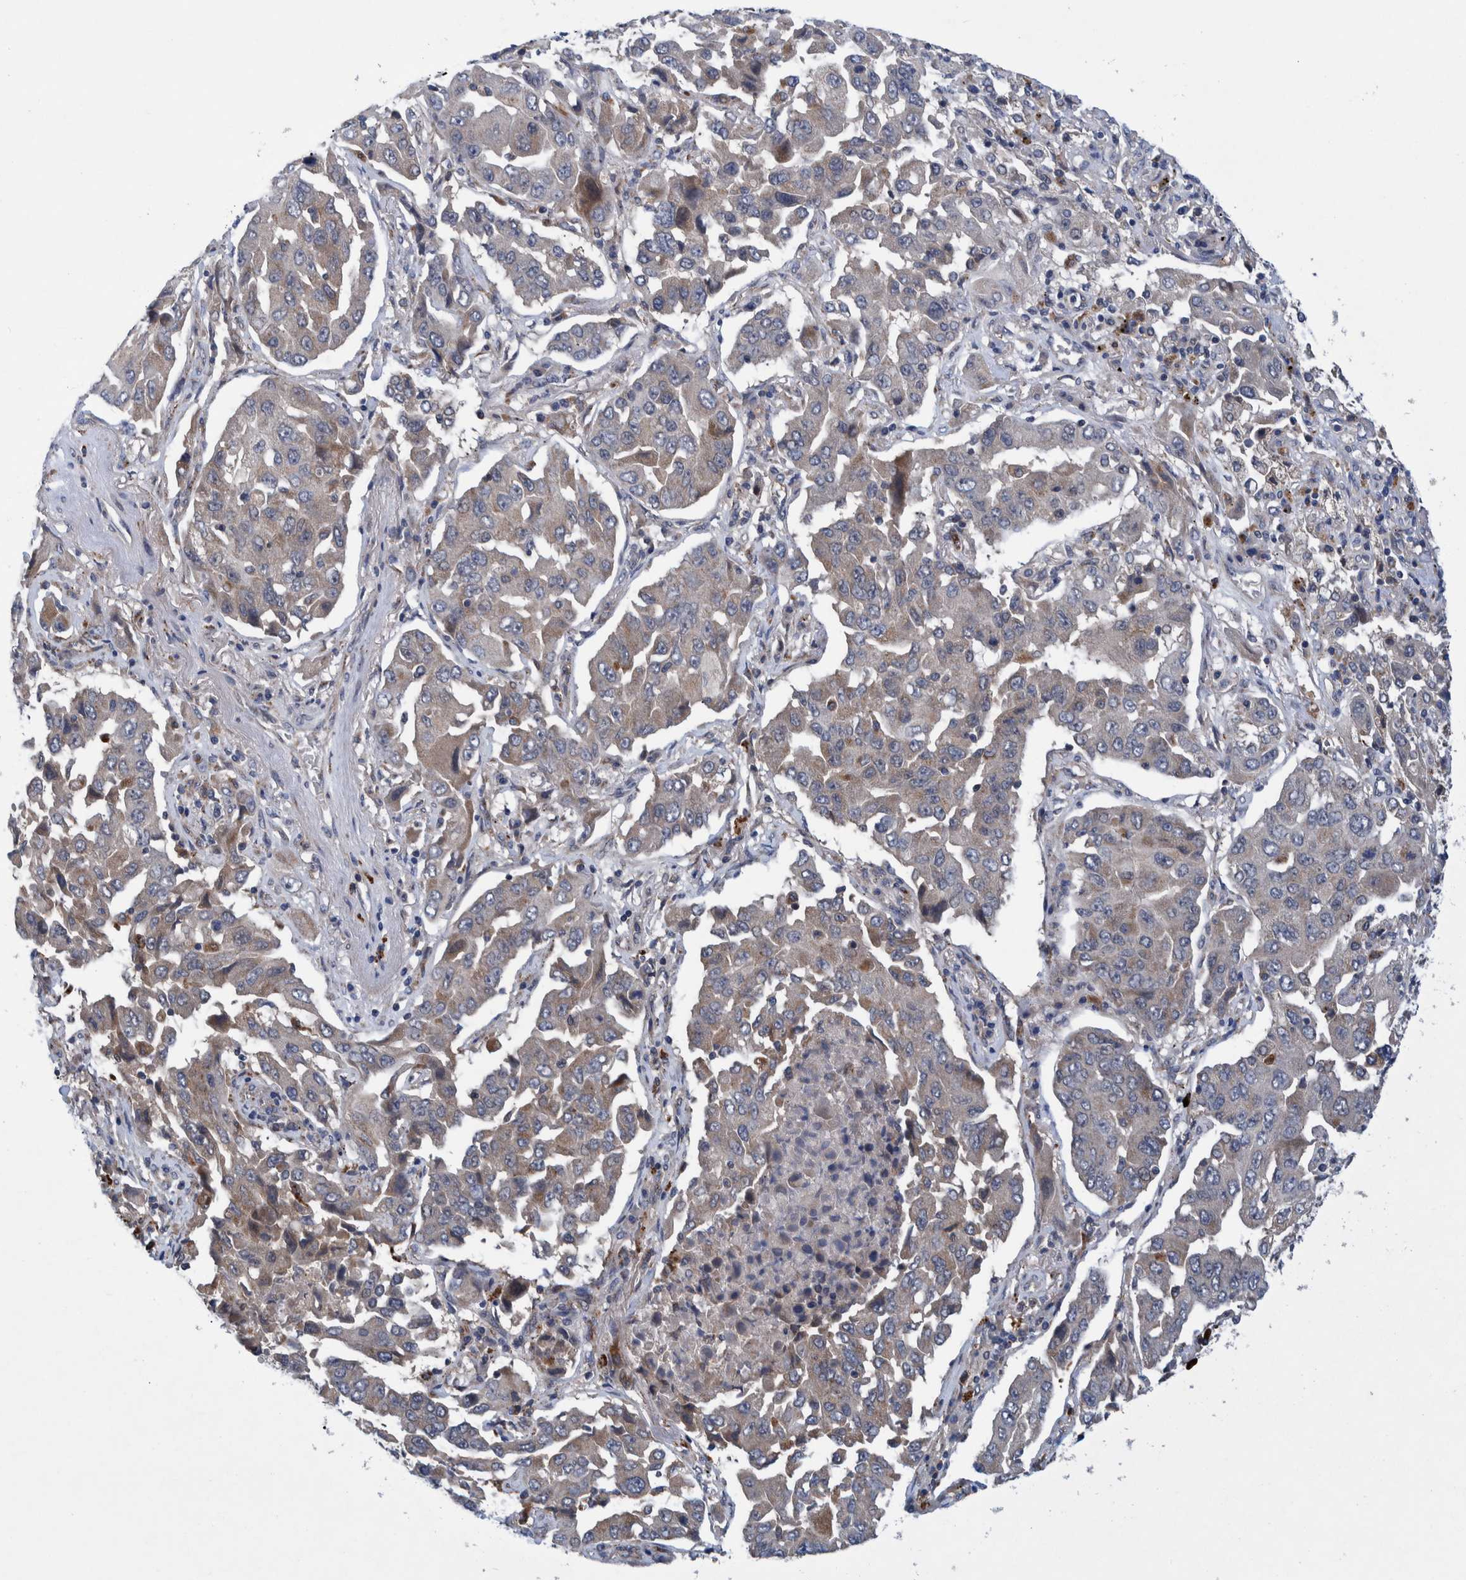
{"staining": {"intensity": "weak", "quantity": "25%-75%", "location": "cytoplasmic/membranous"}, "tissue": "lung cancer", "cell_type": "Tumor cells", "image_type": "cancer", "snomed": [{"axis": "morphology", "description": "Adenocarcinoma, NOS"}, {"axis": "topography", "description": "Lung"}], "caption": "A micrograph showing weak cytoplasmic/membranous staining in approximately 25%-75% of tumor cells in lung cancer (adenocarcinoma), as visualized by brown immunohistochemical staining.", "gene": "ITIH3", "patient": {"sex": "female", "age": 65}}